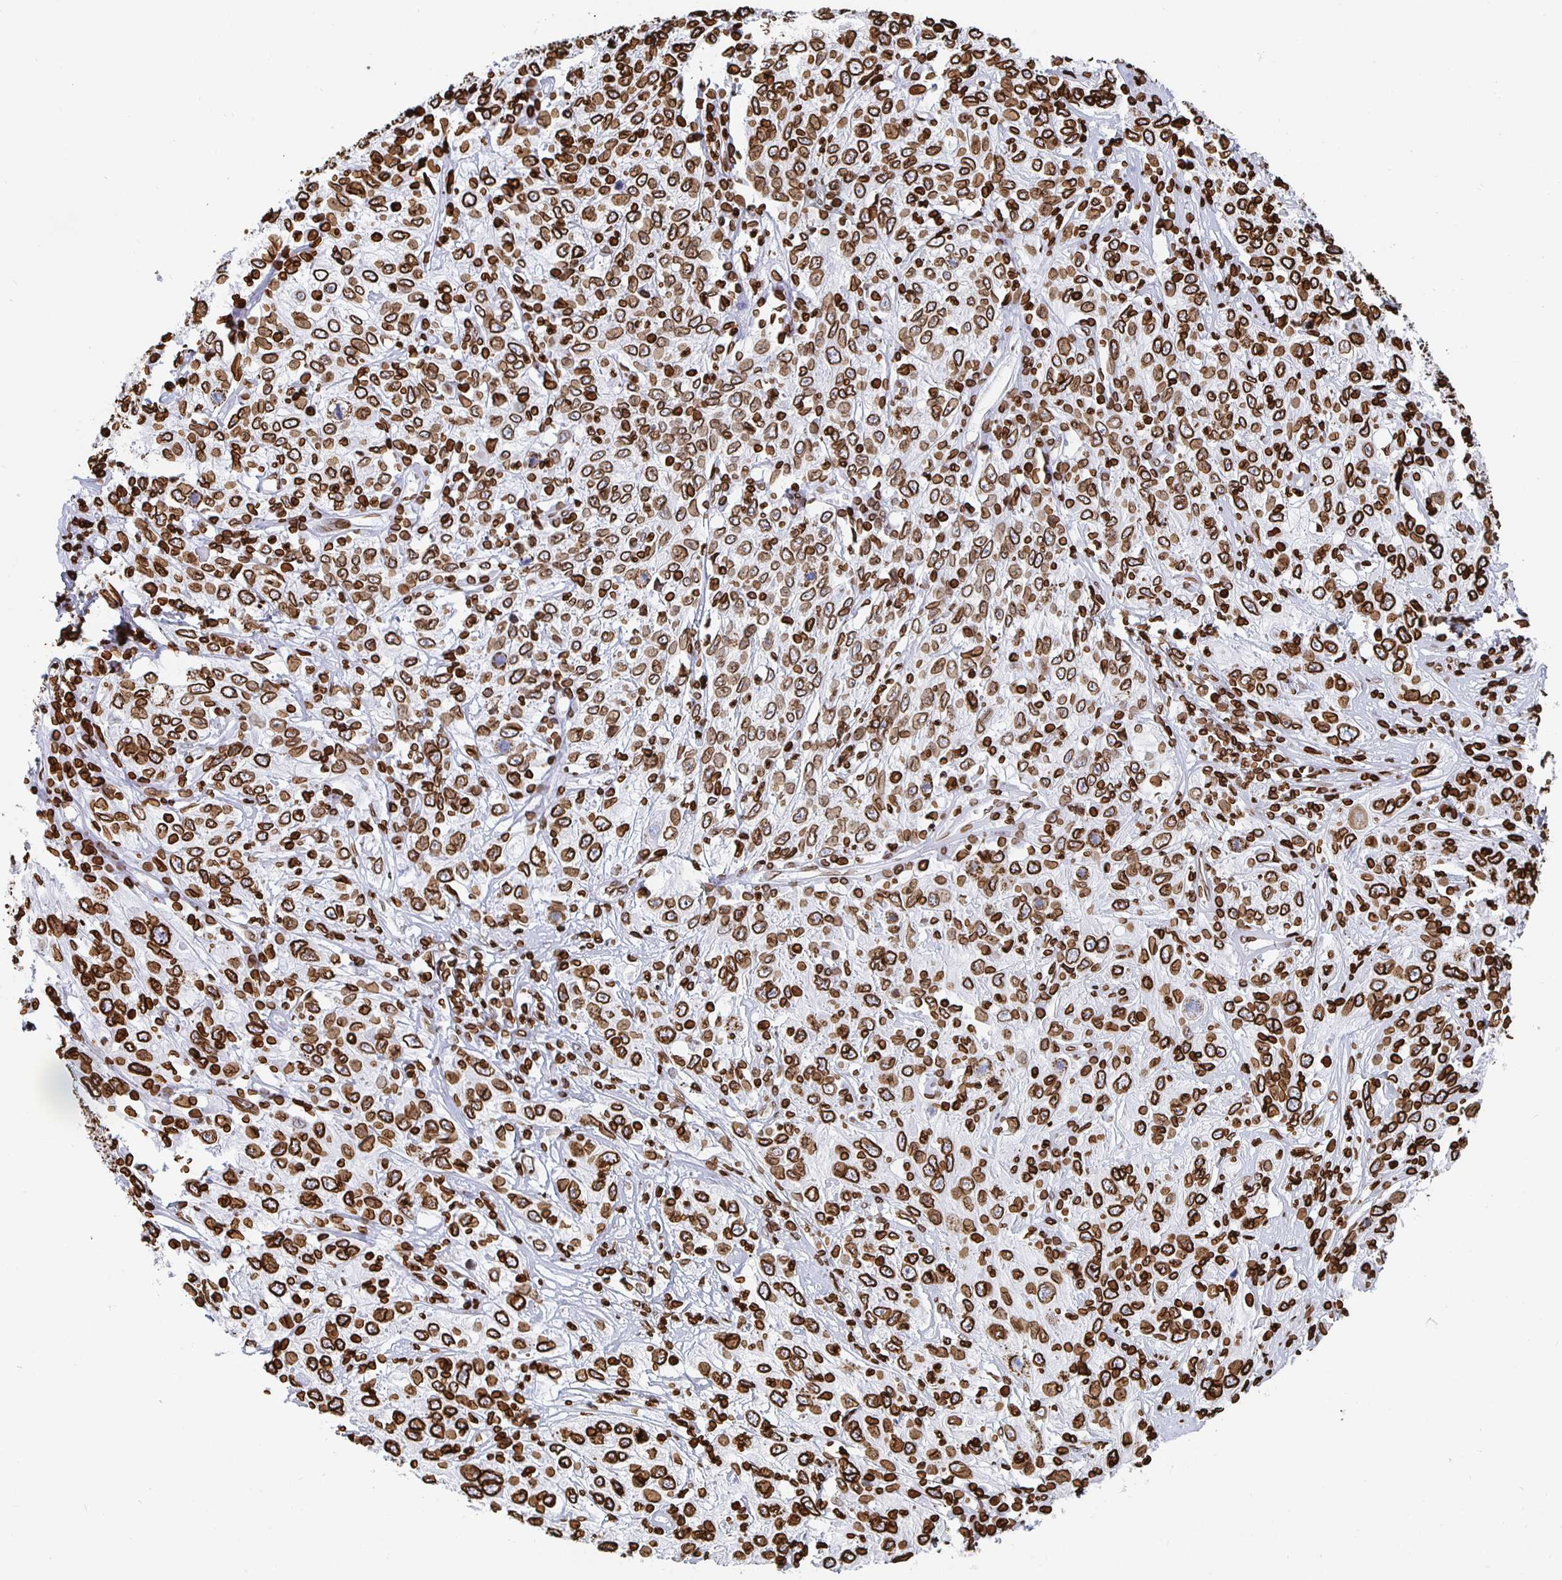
{"staining": {"intensity": "strong", "quantity": ">75%", "location": "cytoplasmic/membranous,nuclear"}, "tissue": "cervical cancer", "cell_type": "Tumor cells", "image_type": "cancer", "snomed": [{"axis": "morphology", "description": "Squamous cell carcinoma, NOS"}, {"axis": "topography", "description": "Cervix"}], "caption": "This is a micrograph of IHC staining of cervical cancer (squamous cell carcinoma), which shows strong expression in the cytoplasmic/membranous and nuclear of tumor cells.", "gene": "LMNB1", "patient": {"sex": "female", "age": 46}}